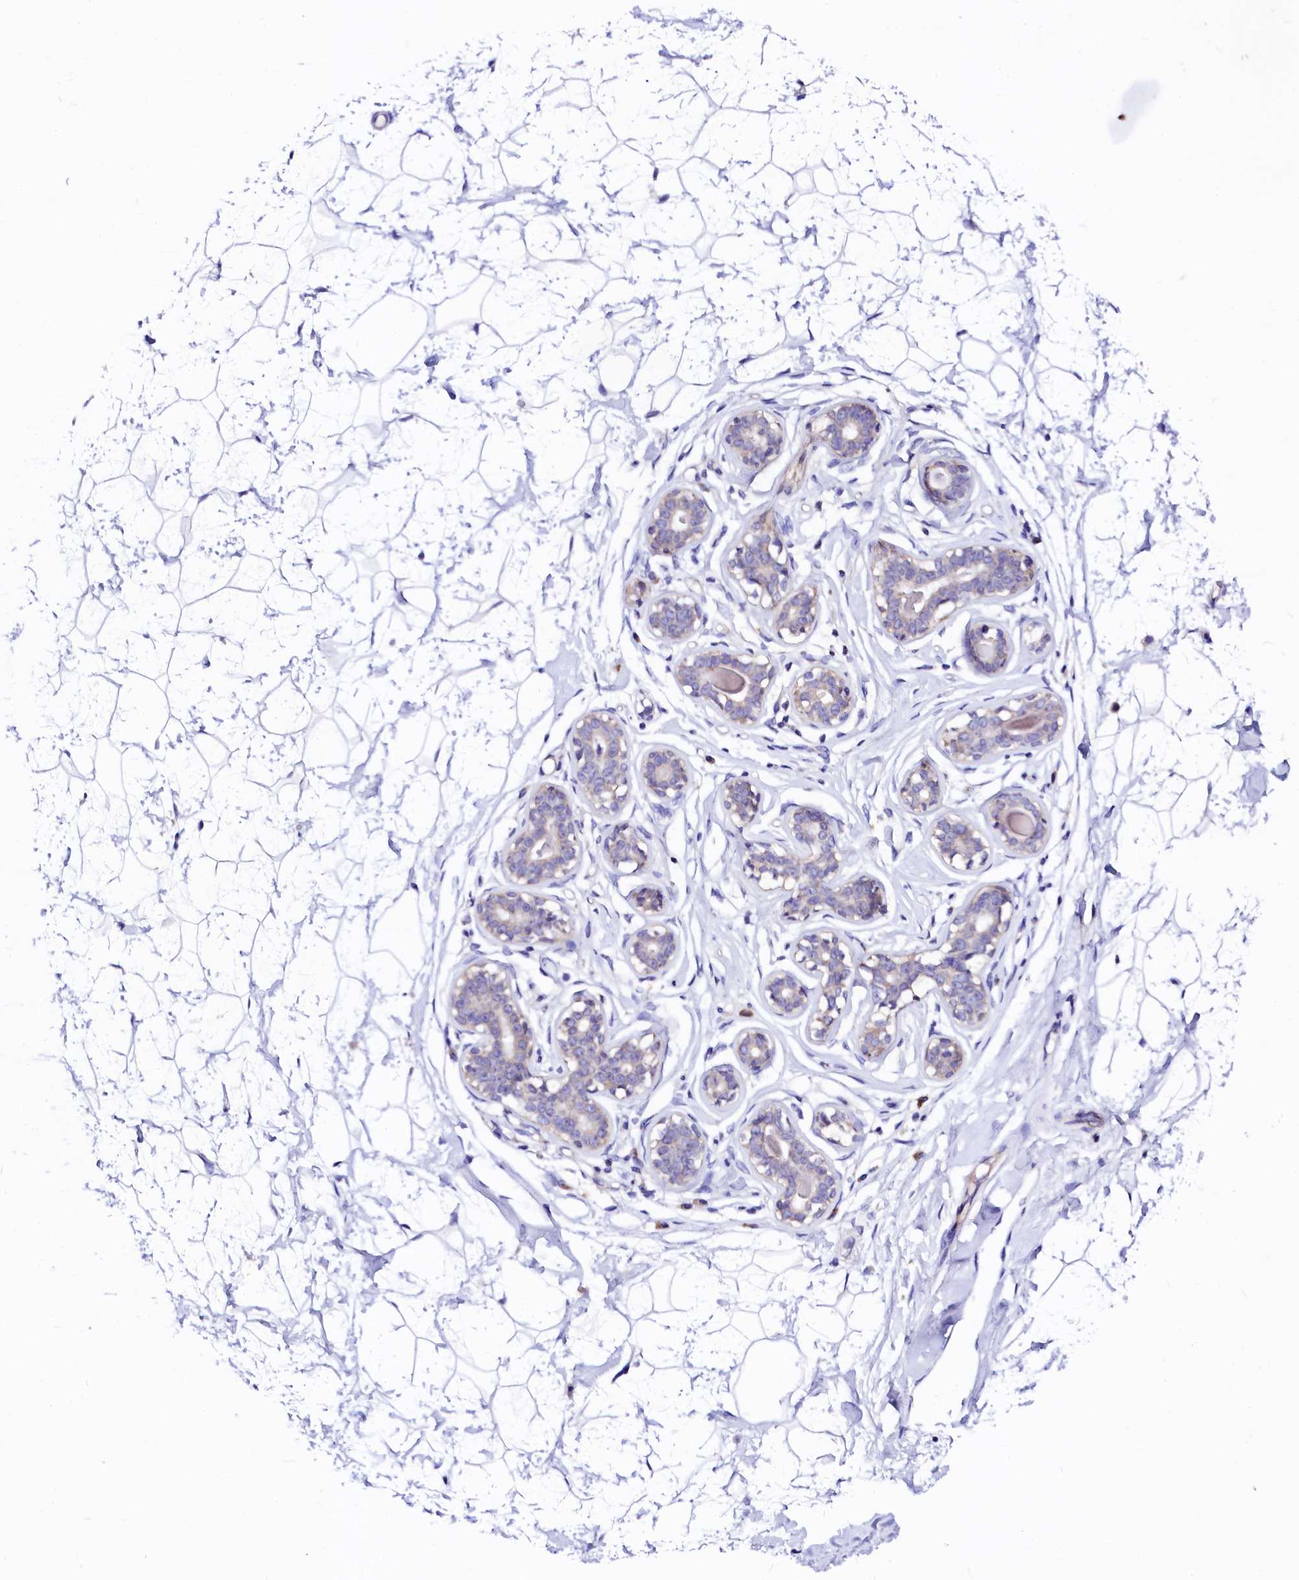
{"staining": {"intensity": "negative", "quantity": "none", "location": "none"}, "tissue": "breast", "cell_type": "Adipocytes", "image_type": "normal", "snomed": [{"axis": "morphology", "description": "Normal tissue, NOS"}, {"axis": "morphology", "description": "Adenoma, NOS"}, {"axis": "topography", "description": "Breast"}], "caption": "Immunohistochemistry (IHC) image of benign breast: human breast stained with DAB (3,3'-diaminobenzidine) exhibits no significant protein expression in adipocytes.", "gene": "BTBD16", "patient": {"sex": "female", "age": 23}}